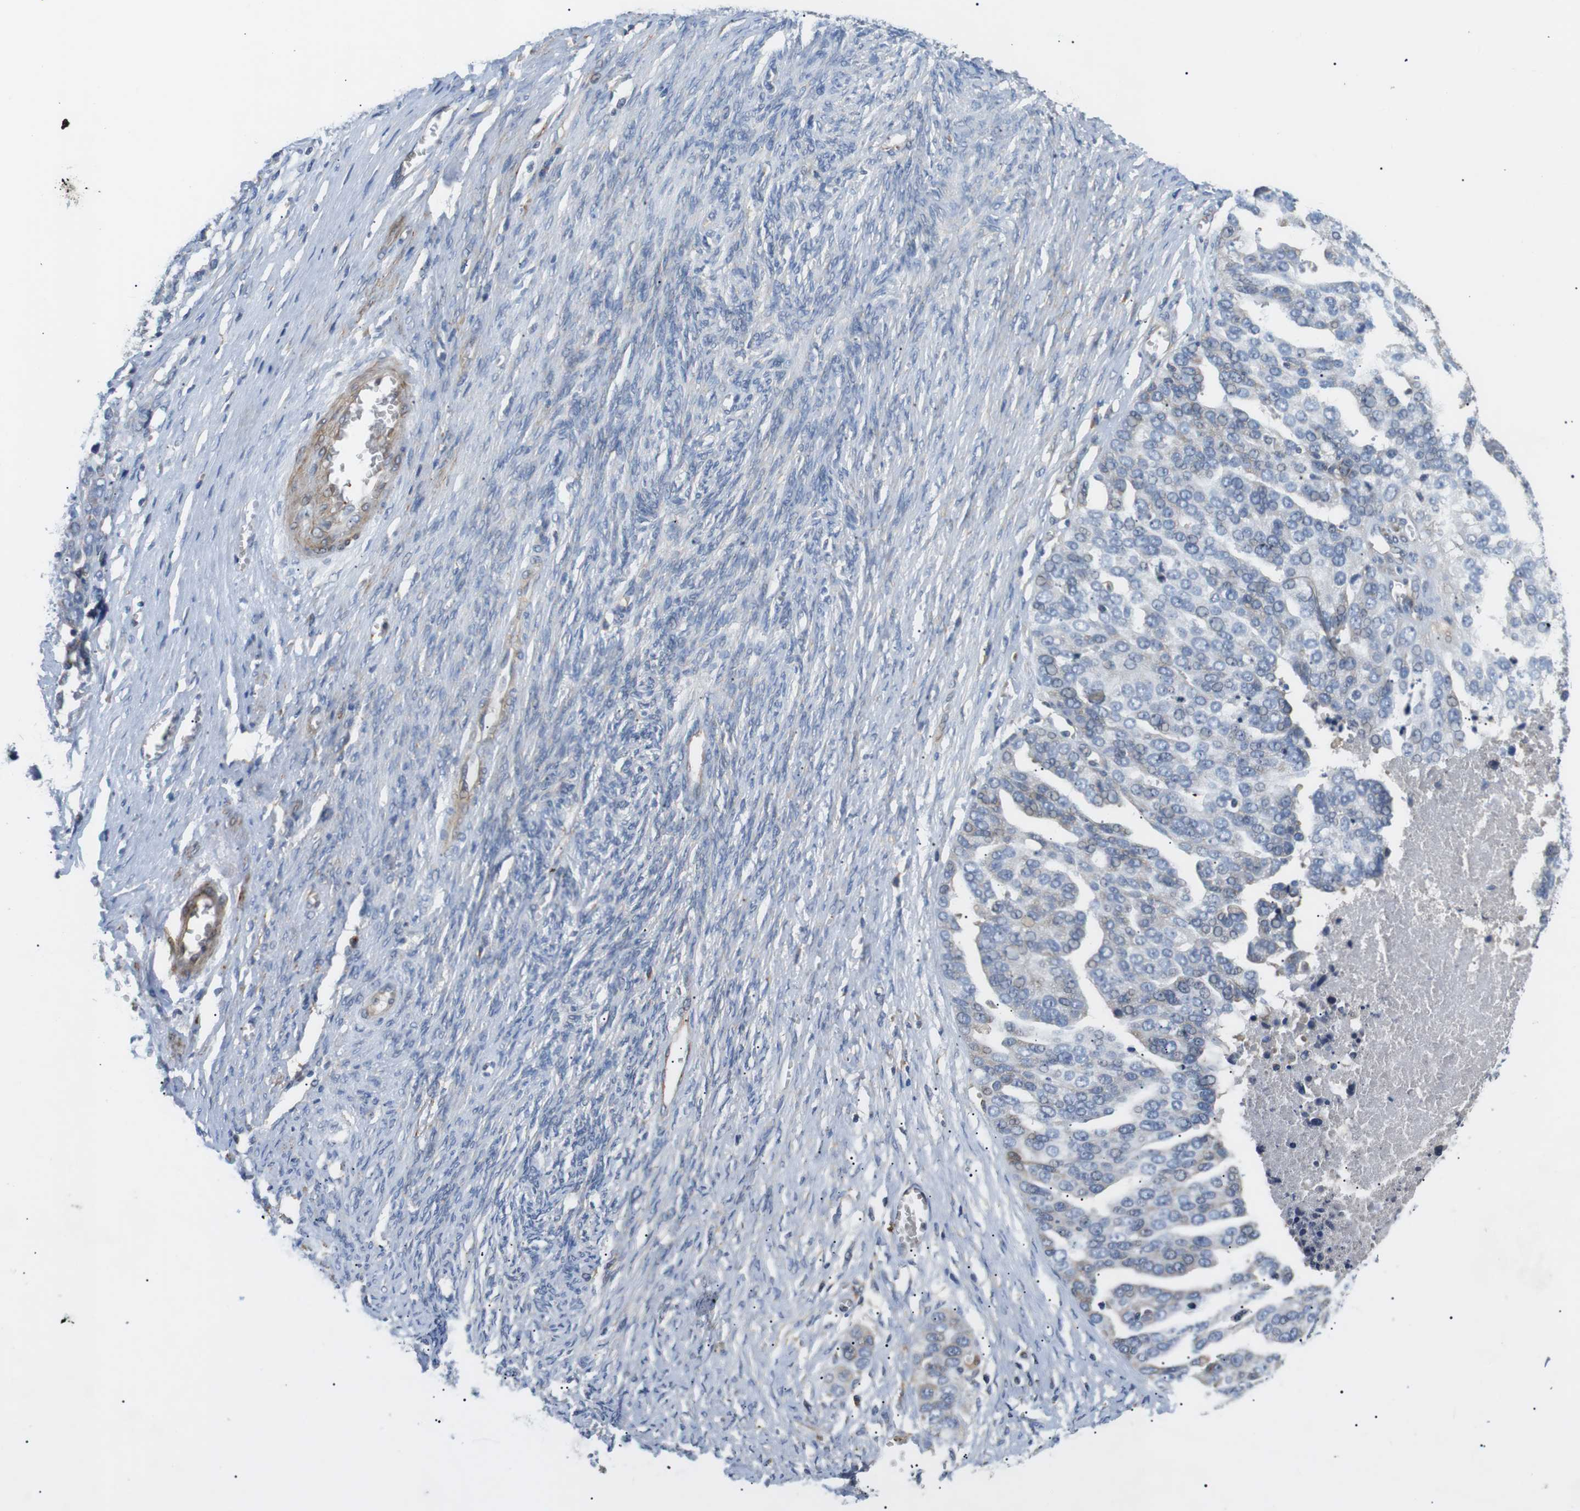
{"staining": {"intensity": "negative", "quantity": "none", "location": "none"}, "tissue": "ovarian cancer", "cell_type": "Tumor cells", "image_type": "cancer", "snomed": [{"axis": "morphology", "description": "Cystadenocarcinoma, serous, NOS"}, {"axis": "topography", "description": "Ovary"}], "caption": "This is an immunohistochemistry image of human serous cystadenocarcinoma (ovarian). There is no expression in tumor cells.", "gene": "DIPK1A", "patient": {"sex": "female", "age": 44}}